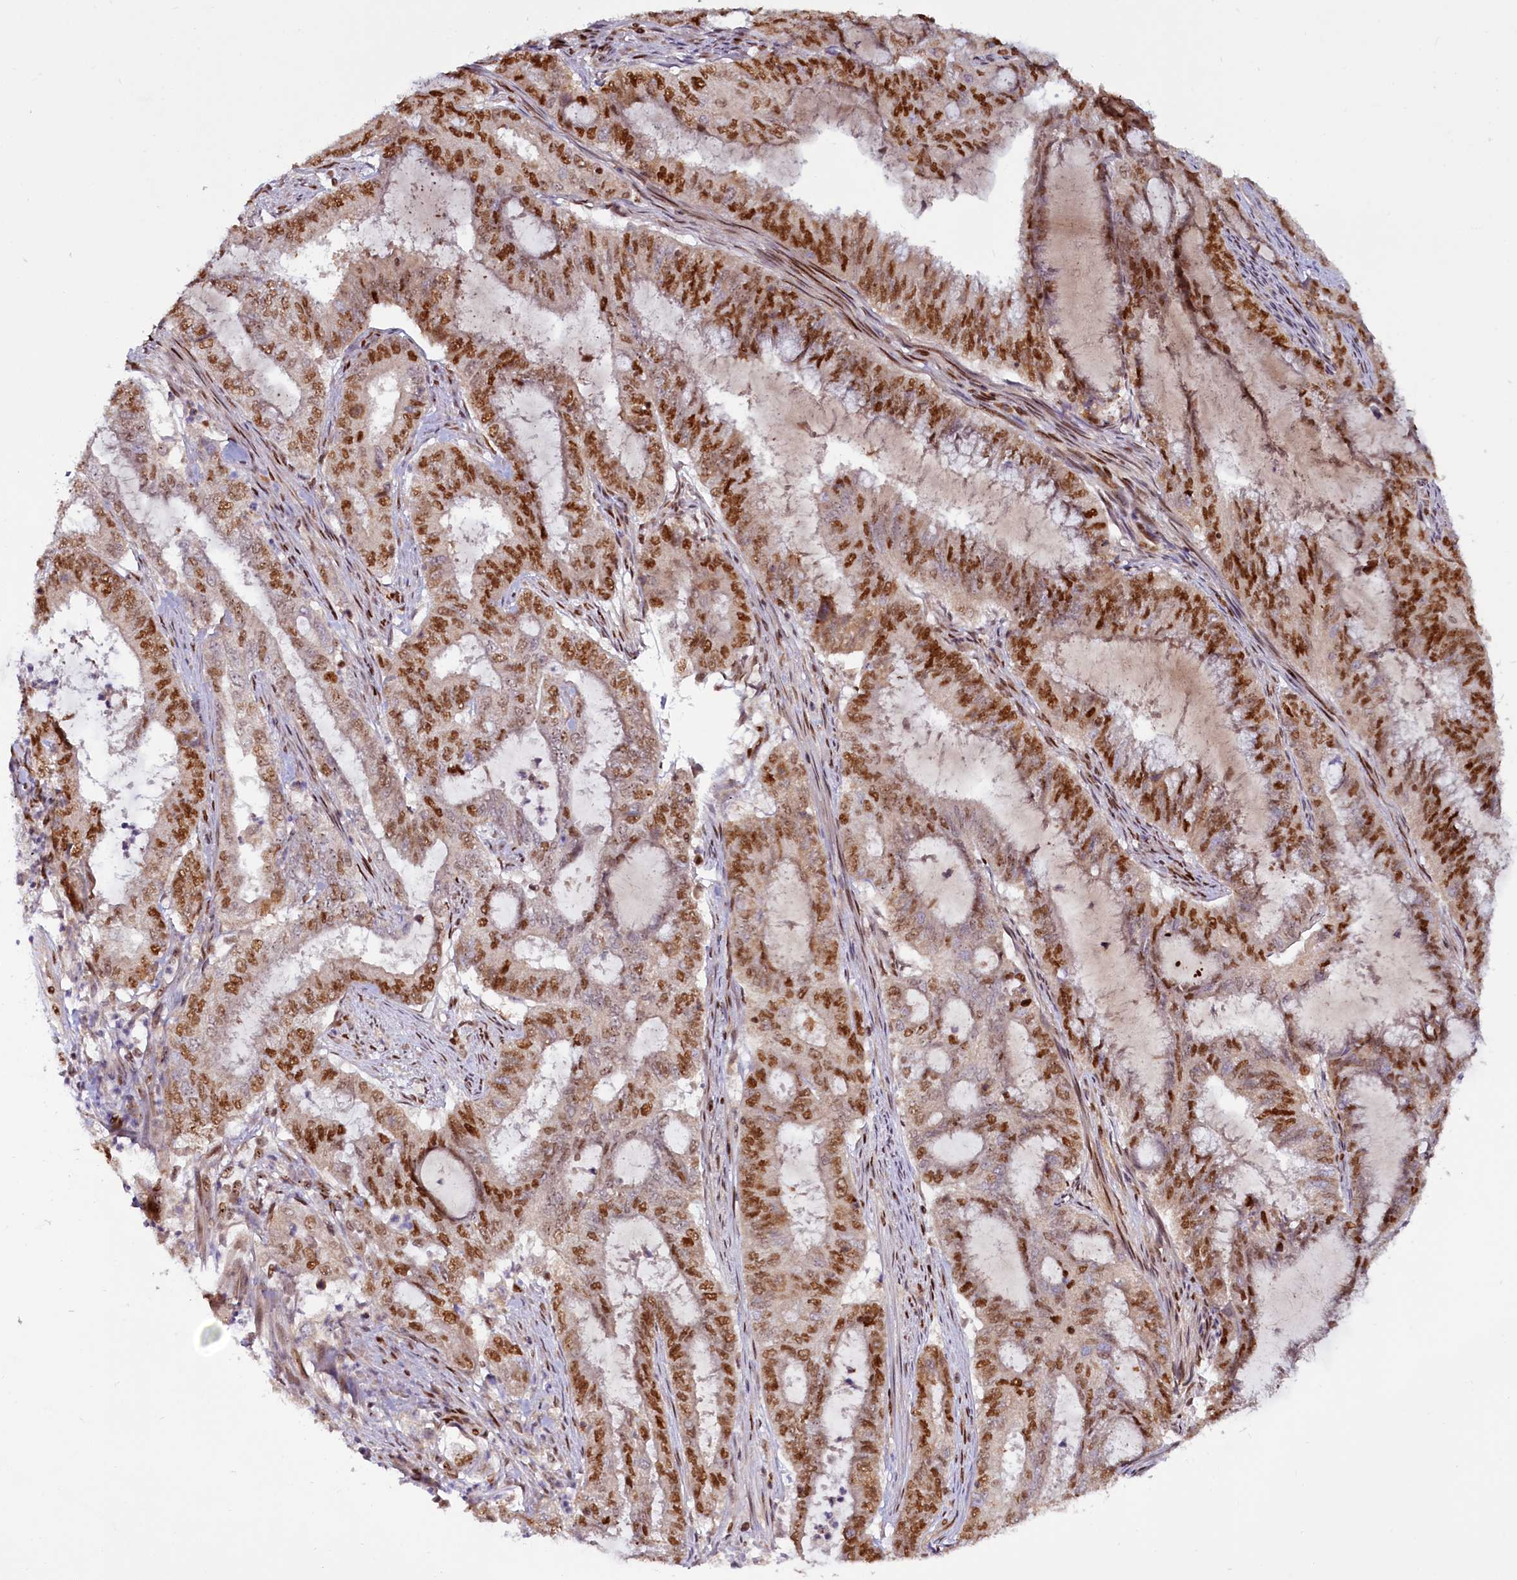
{"staining": {"intensity": "moderate", "quantity": ">75%", "location": "nuclear"}, "tissue": "endometrial cancer", "cell_type": "Tumor cells", "image_type": "cancer", "snomed": [{"axis": "morphology", "description": "Adenocarcinoma, NOS"}, {"axis": "topography", "description": "Endometrium"}], "caption": "A histopathology image showing moderate nuclear expression in approximately >75% of tumor cells in endometrial cancer (adenocarcinoma), as visualized by brown immunohistochemical staining.", "gene": "TCOF1", "patient": {"sex": "female", "age": 51}}